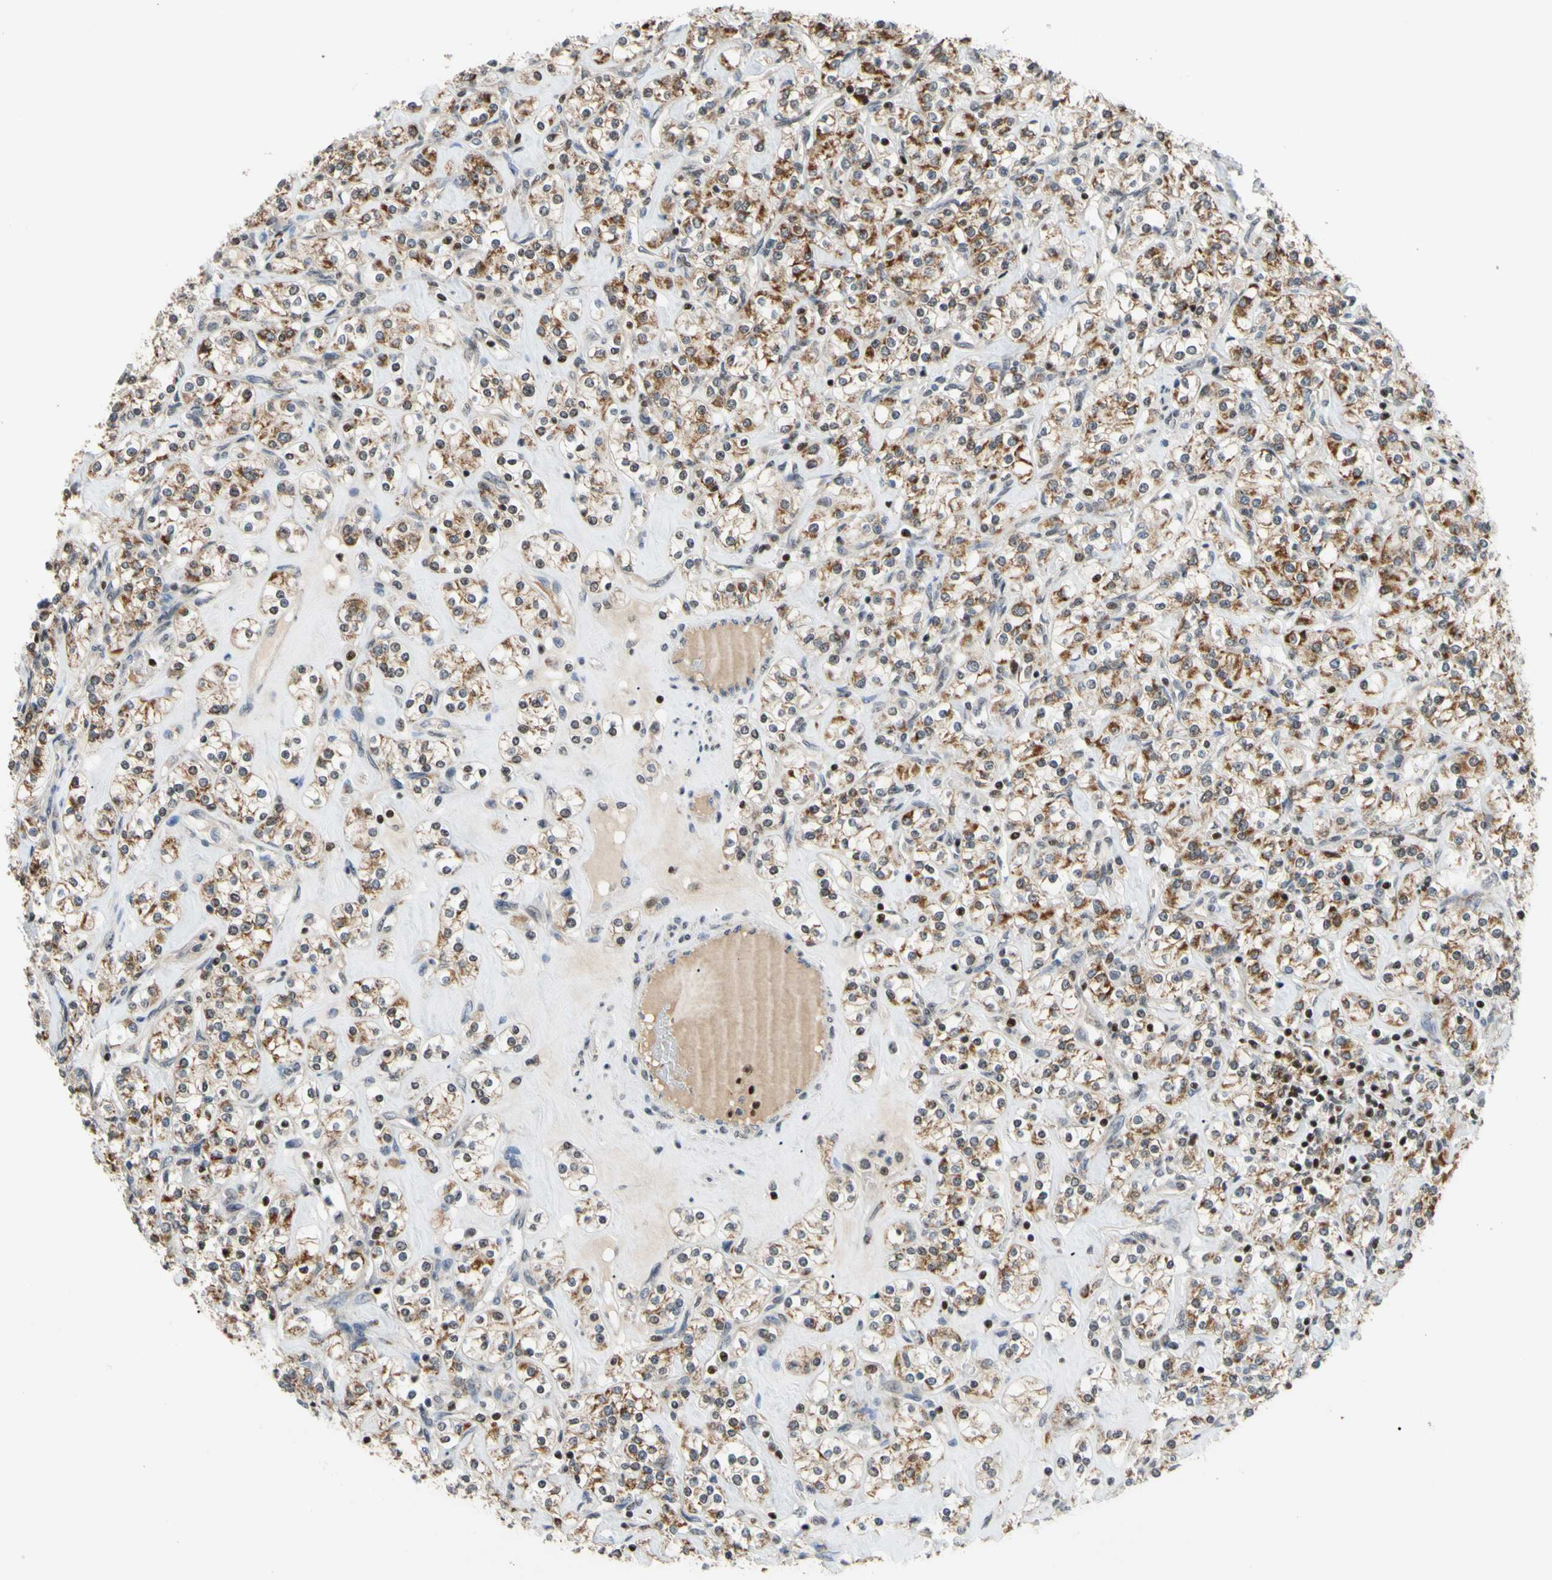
{"staining": {"intensity": "moderate", "quantity": ">75%", "location": "cytoplasmic/membranous"}, "tissue": "renal cancer", "cell_type": "Tumor cells", "image_type": "cancer", "snomed": [{"axis": "morphology", "description": "Adenocarcinoma, NOS"}, {"axis": "topography", "description": "Kidney"}], "caption": "A micrograph showing moderate cytoplasmic/membranous expression in about >75% of tumor cells in renal cancer (adenocarcinoma), as visualized by brown immunohistochemical staining.", "gene": "SP4", "patient": {"sex": "male", "age": 77}}